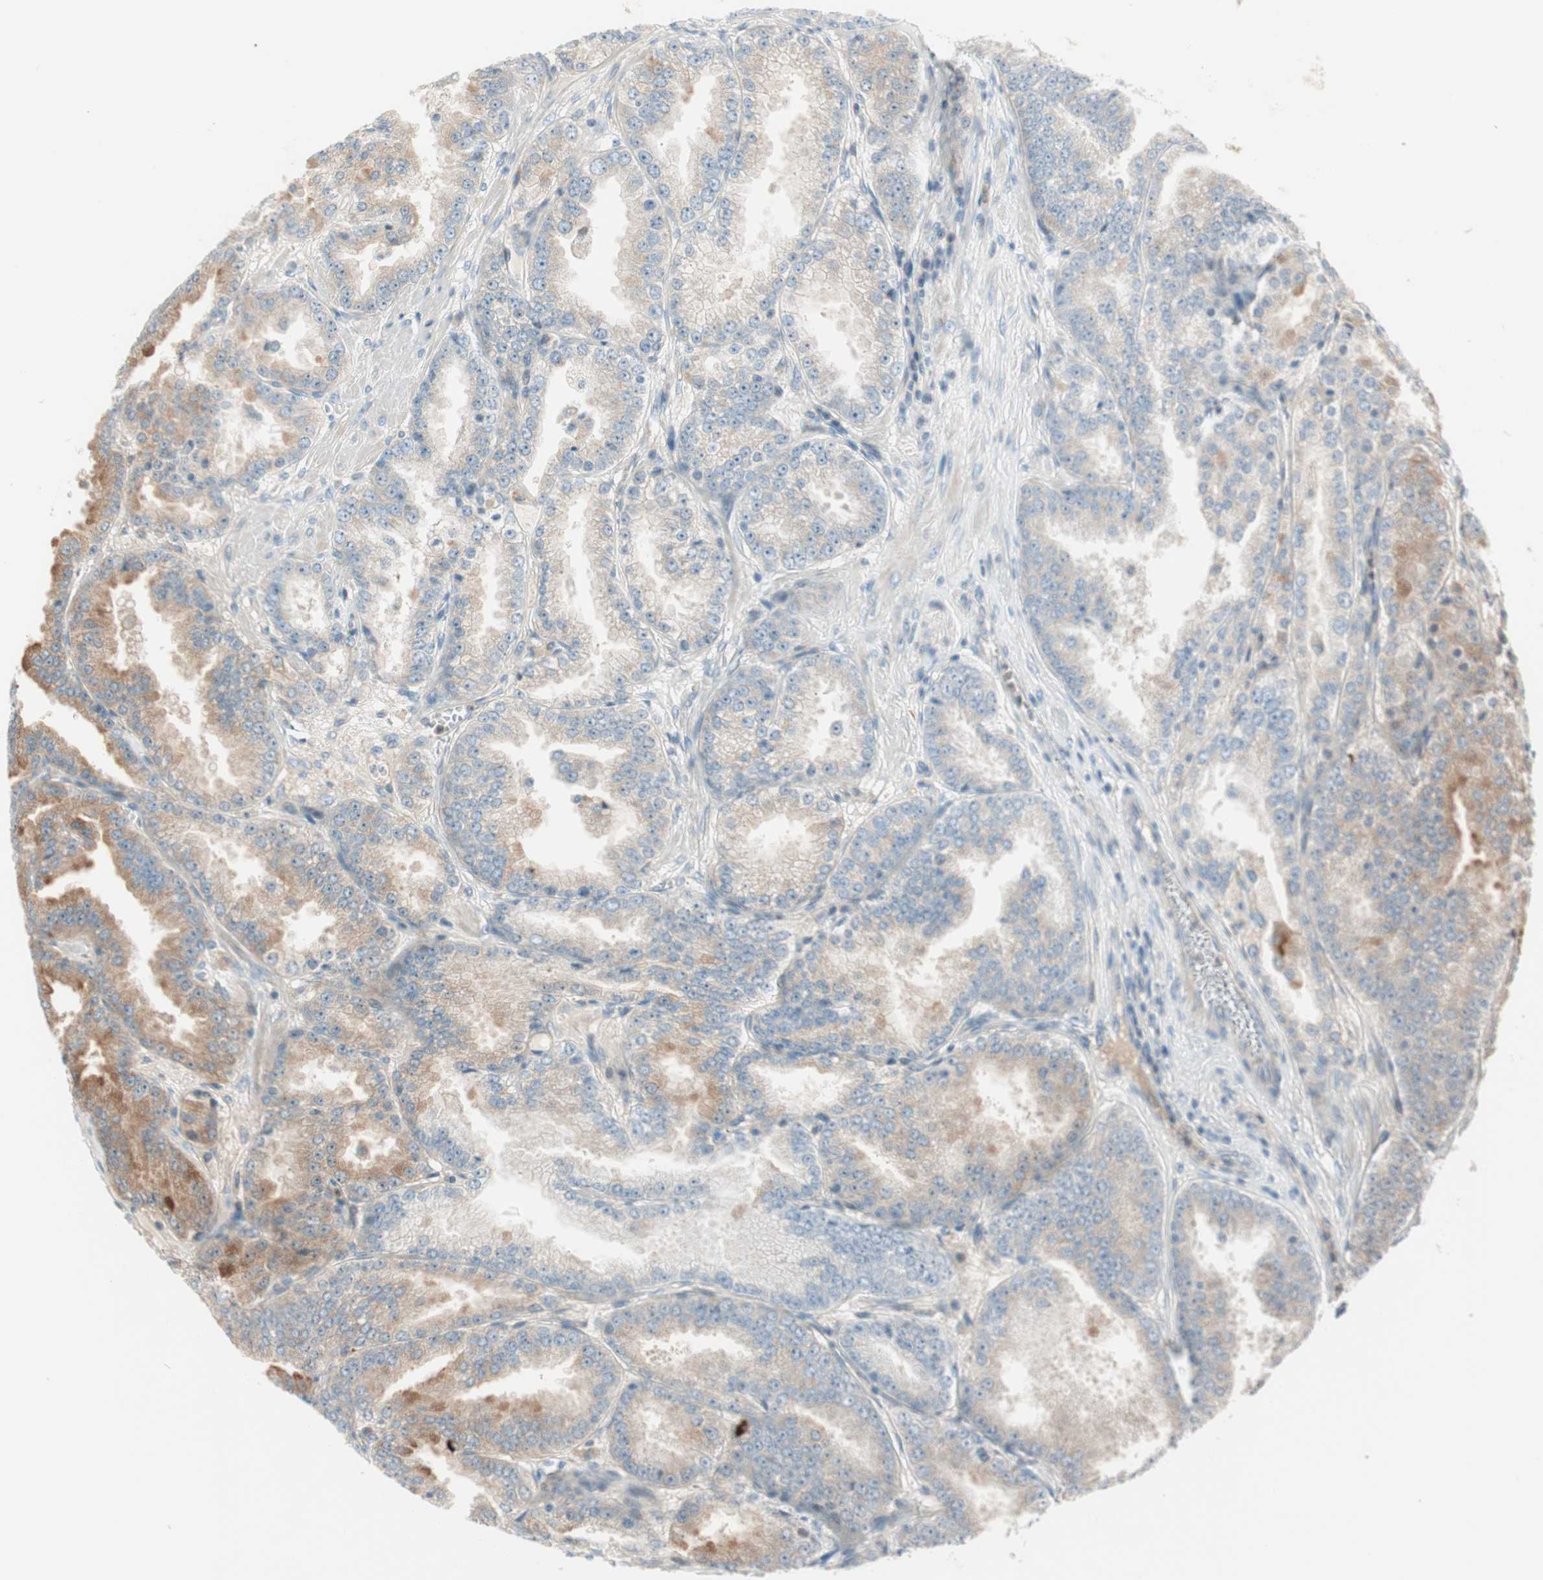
{"staining": {"intensity": "weak", "quantity": ">75%", "location": "cytoplasmic/membranous"}, "tissue": "prostate cancer", "cell_type": "Tumor cells", "image_type": "cancer", "snomed": [{"axis": "morphology", "description": "Adenocarcinoma, High grade"}, {"axis": "topography", "description": "Prostate"}], "caption": "This is a histology image of immunohistochemistry (IHC) staining of prostate adenocarcinoma (high-grade), which shows weak positivity in the cytoplasmic/membranous of tumor cells.", "gene": "CGRRF1", "patient": {"sex": "male", "age": 61}}